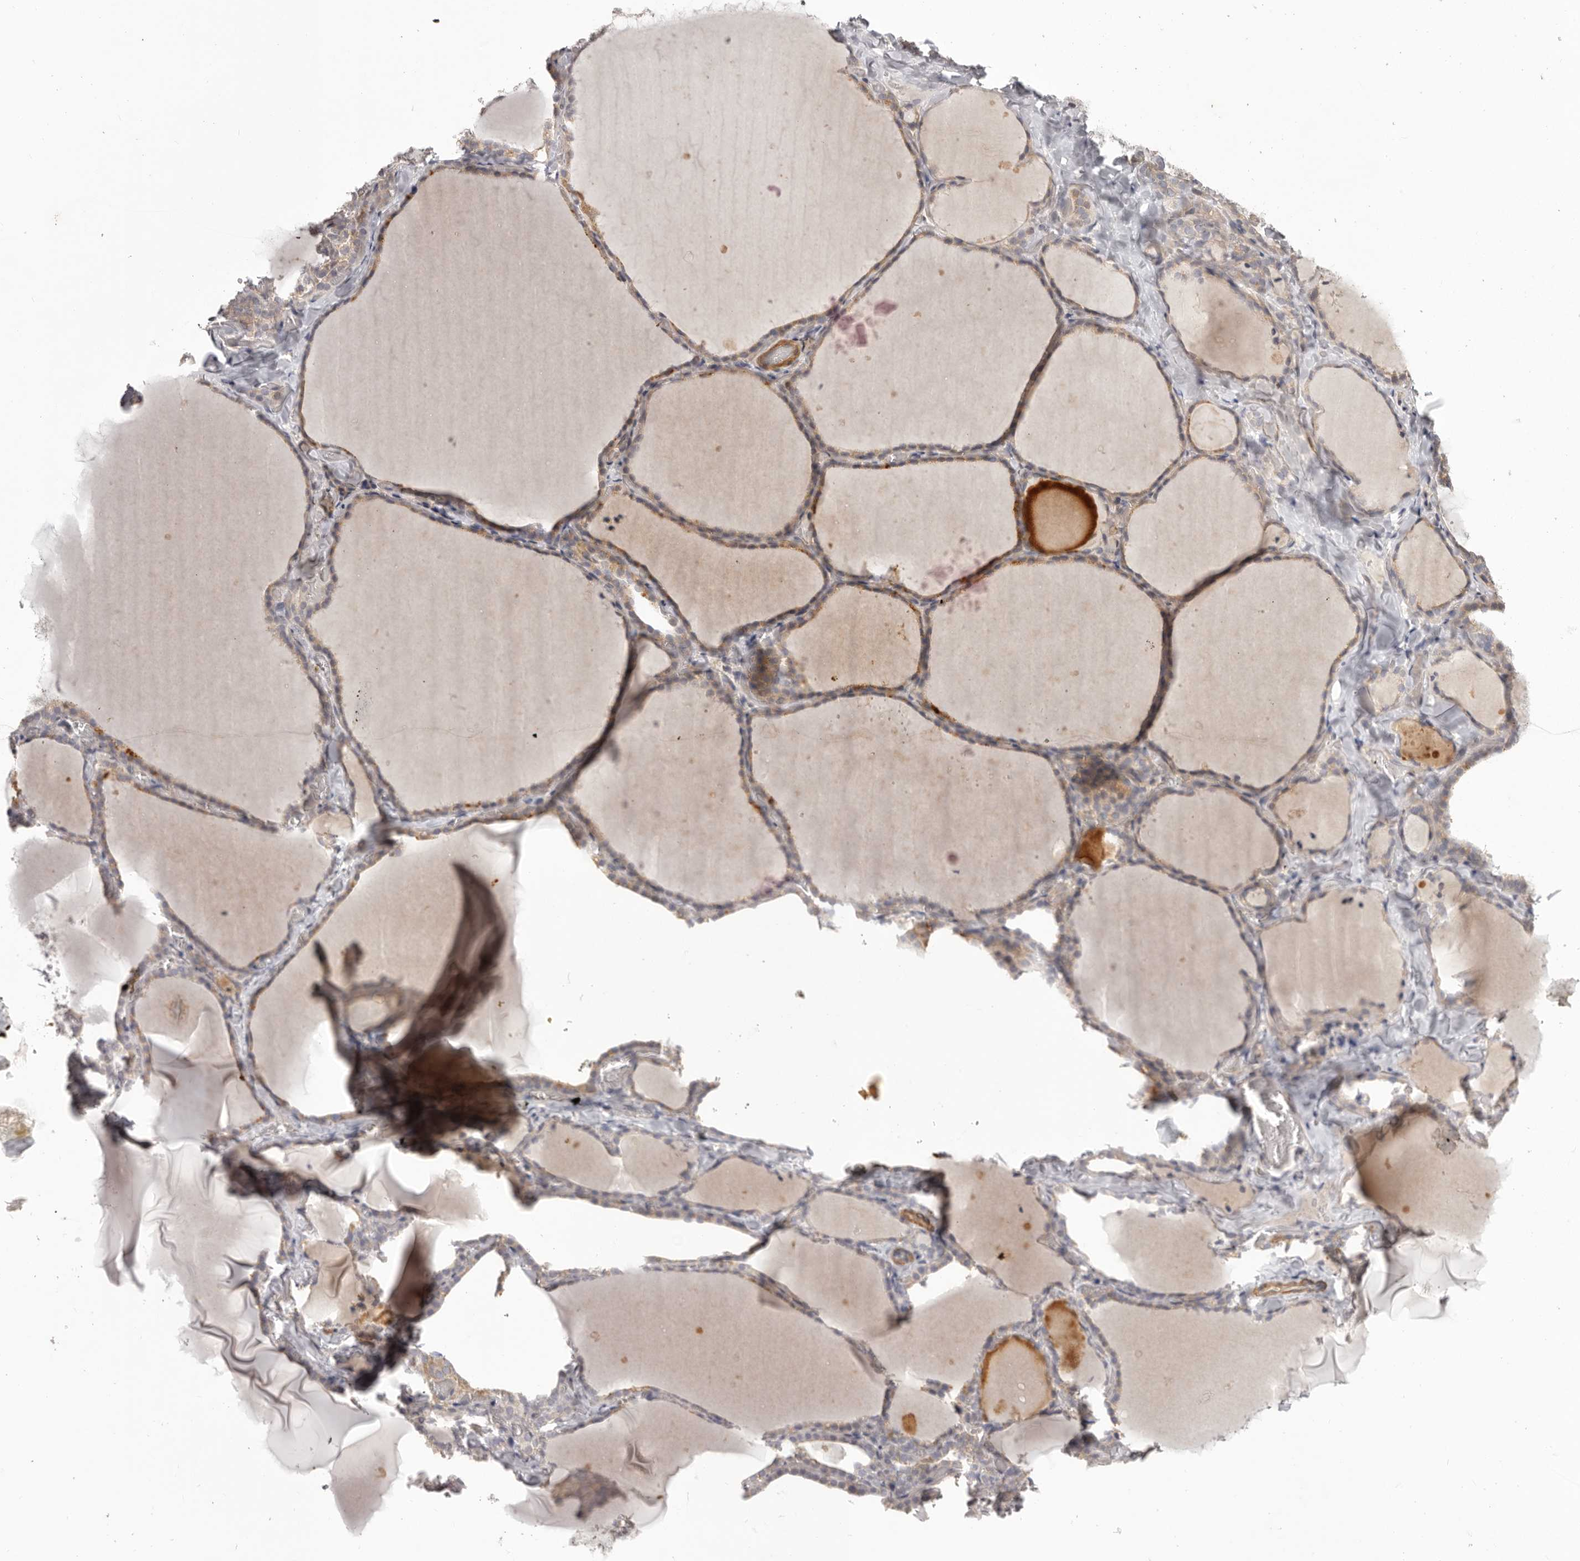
{"staining": {"intensity": "weak", "quantity": "<25%", "location": "cytoplasmic/membranous"}, "tissue": "thyroid gland", "cell_type": "Glandular cells", "image_type": "normal", "snomed": [{"axis": "morphology", "description": "Normal tissue, NOS"}, {"axis": "topography", "description": "Thyroid gland"}], "caption": "An IHC image of benign thyroid gland is shown. There is no staining in glandular cells of thyroid gland. The staining was performed using DAB to visualize the protein expression in brown, while the nuclei were stained in blue with hematoxylin (Magnification: 20x).", "gene": "HRH1", "patient": {"sex": "female", "age": 22}}